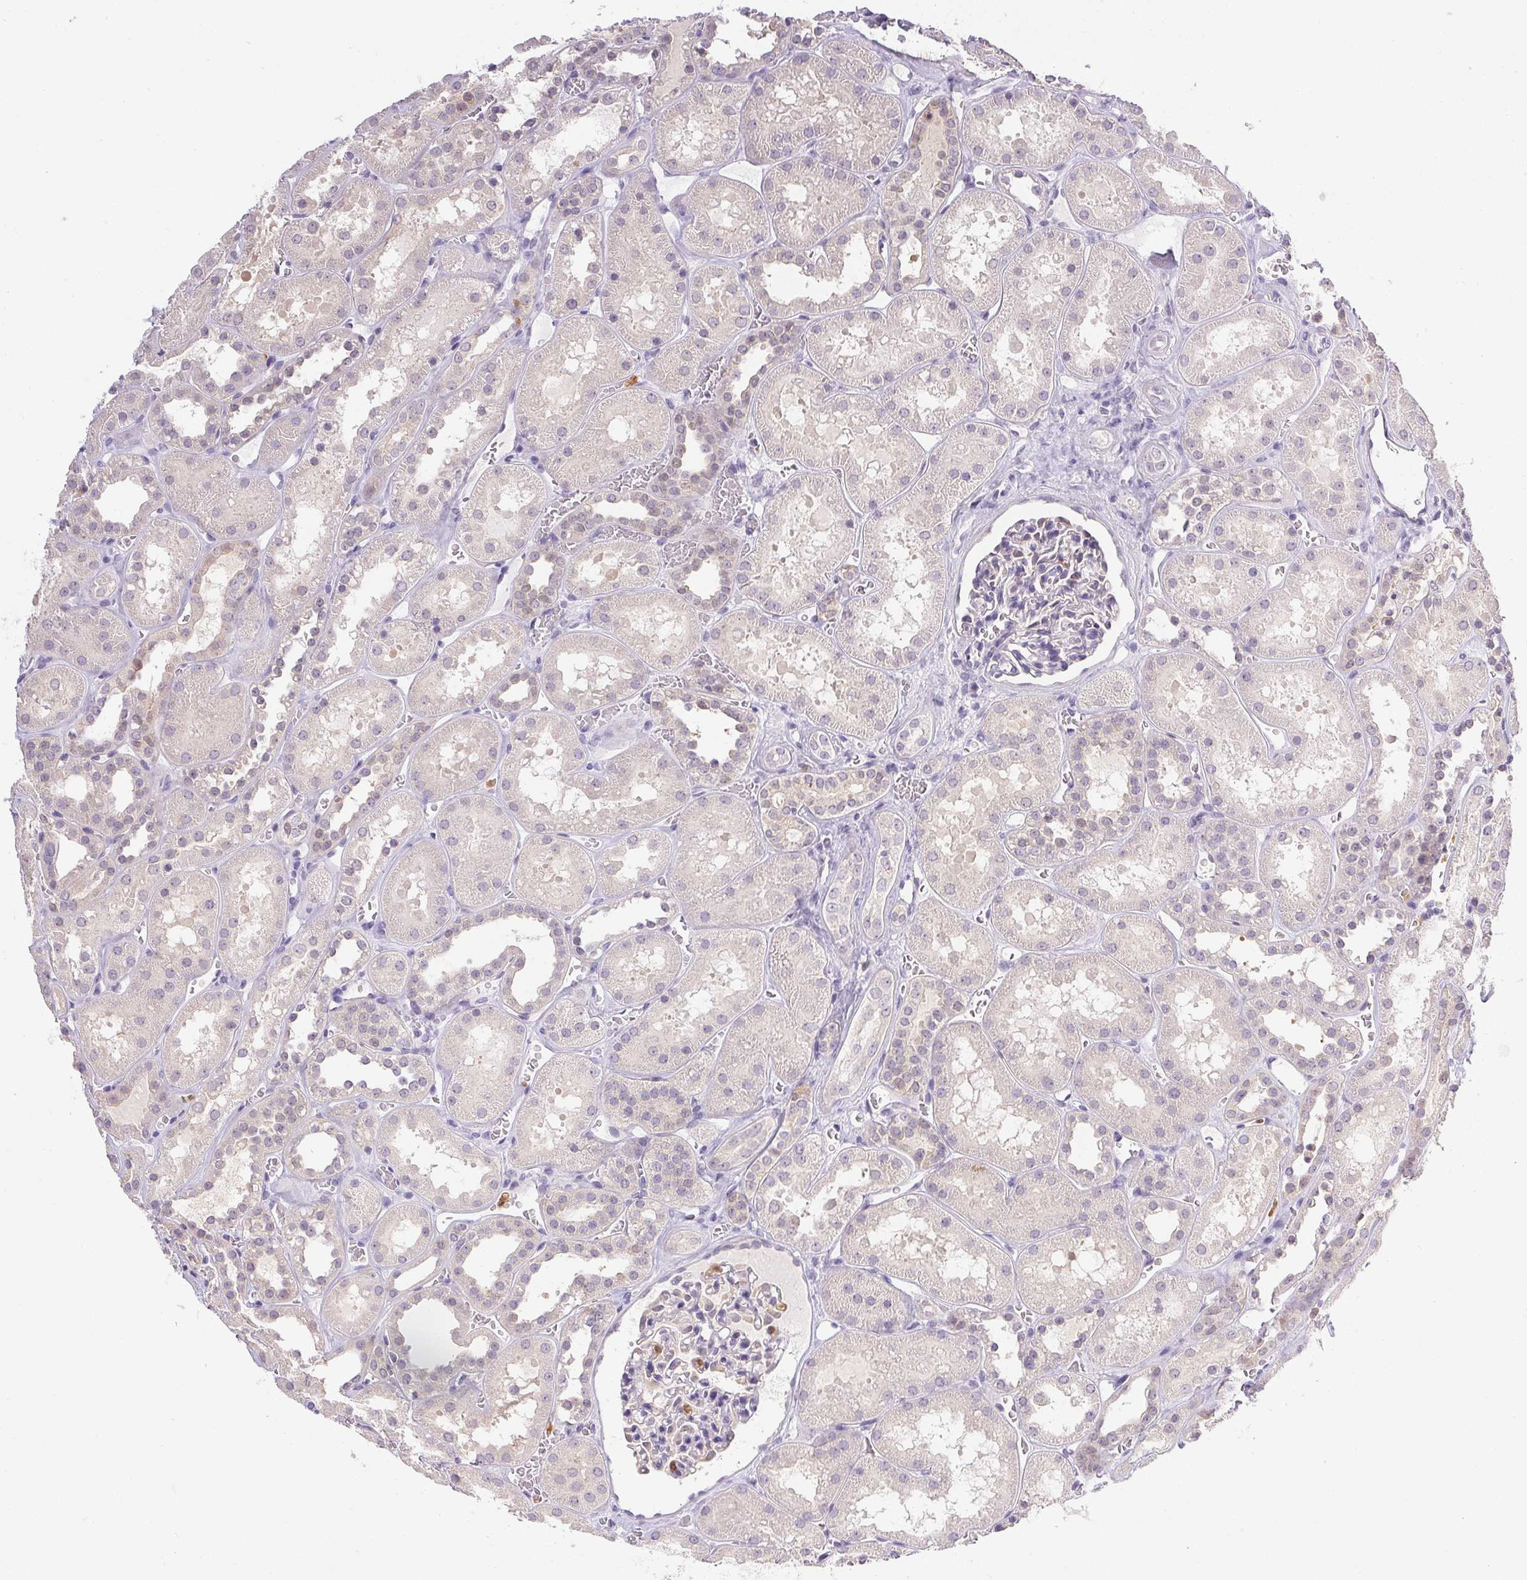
{"staining": {"intensity": "weak", "quantity": "<25%", "location": "cytoplasmic/membranous"}, "tissue": "kidney", "cell_type": "Cells in glomeruli", "image_type": "normal", "snomed": [{"axis": "morphology", "description": "Normal tissue, NOS"}, {"axis": "topography", "description": "Kidney"}], "caption": "Immunohistochemistry (IHC) histopathology image of unremarkable kidney: human kidney stained with DAB (3,3'-diaminobenzidine) displays no significant protein staining in cells in glomeruli.", "gene": "DNAJC5G", "patient": {"sex": "female", "age": 41}}